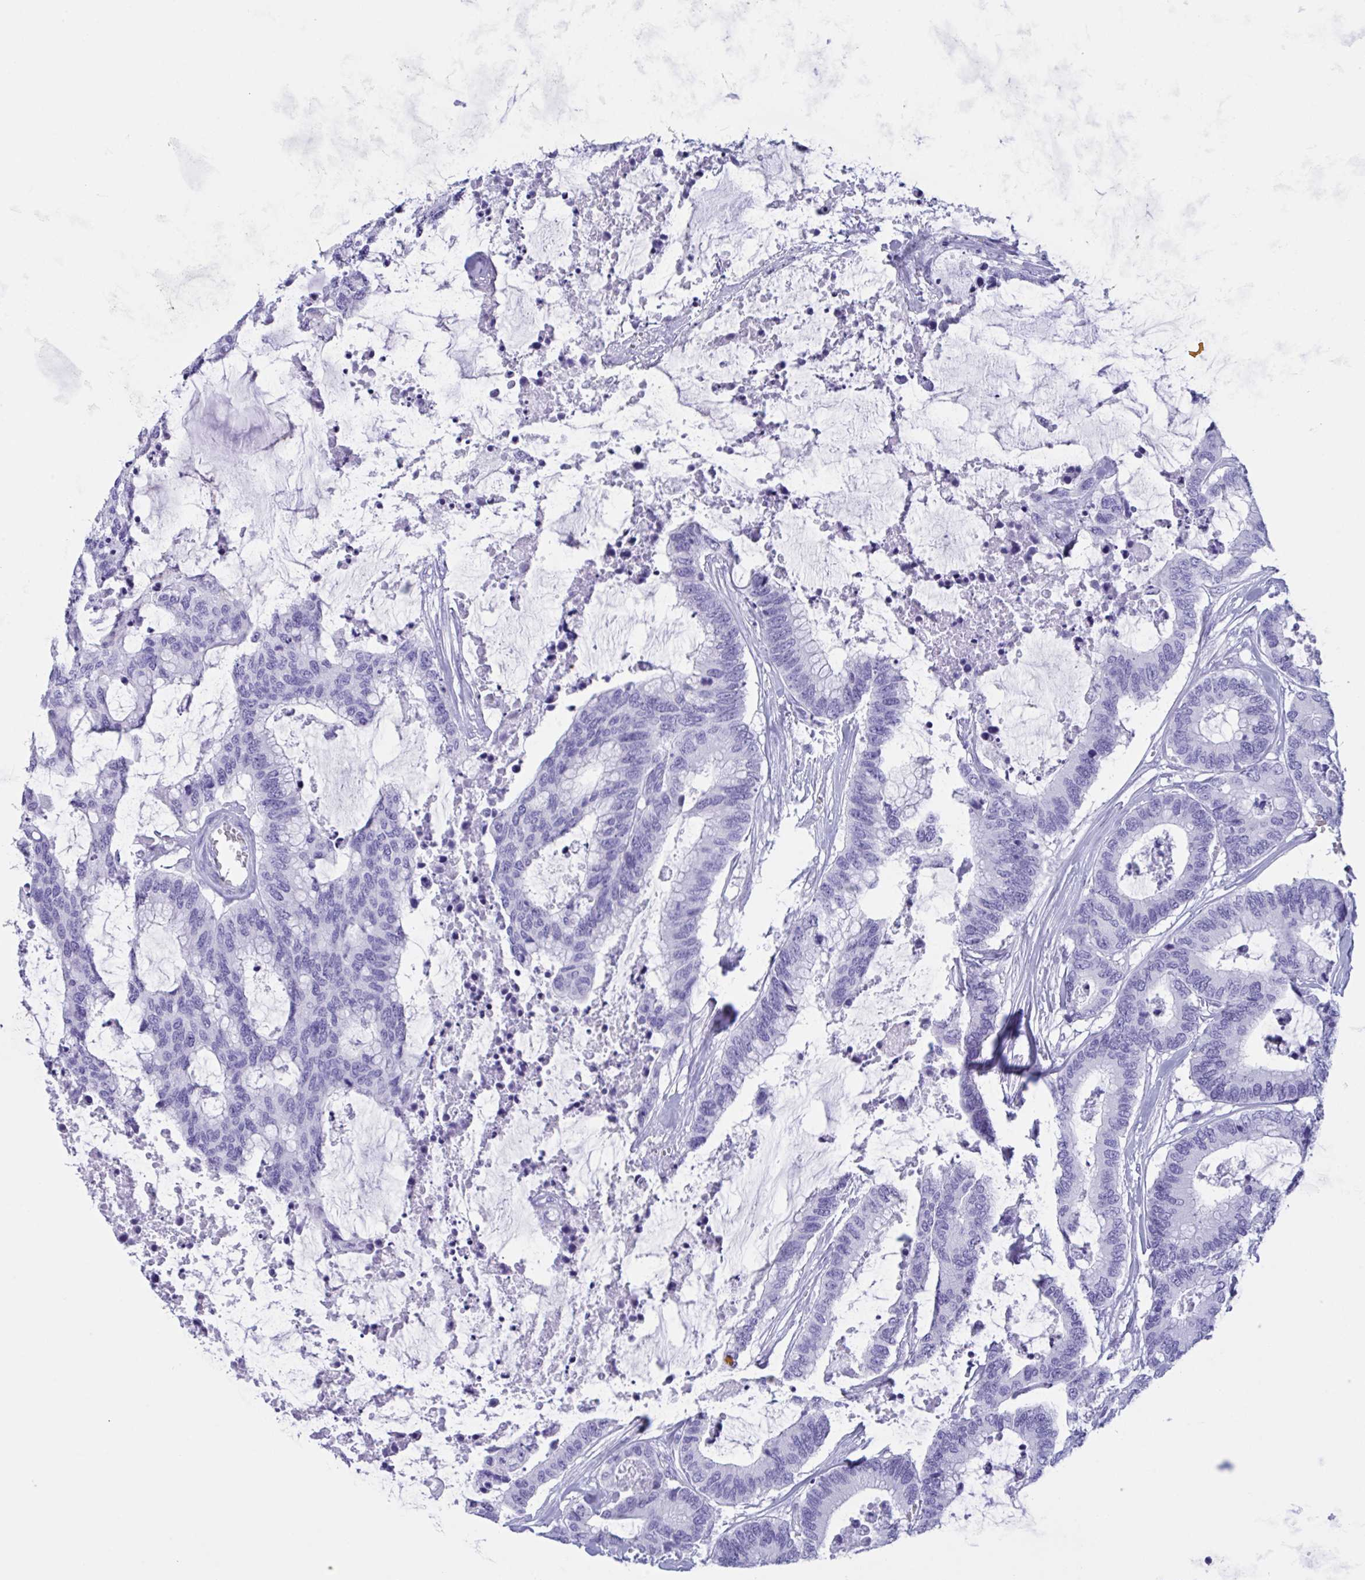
{"staining": {"intensity": "negative", "quantity": "none", "location": "none"}, "tissue": "colorectal cancer", "cell_type": "Tumor cells", "image_type": "cancer", "snomed": [{"axis": "morphology", "description": "Adenocarcinoma, NOS"}, {"axis": "topography", "description": "Rectum"}], "caption": "Tumor cells are negative for brown protein staining in adenocarcinoma (colorectal).", "gene": "ZNF850", "patient": {"sex": "female", "age": 59}}